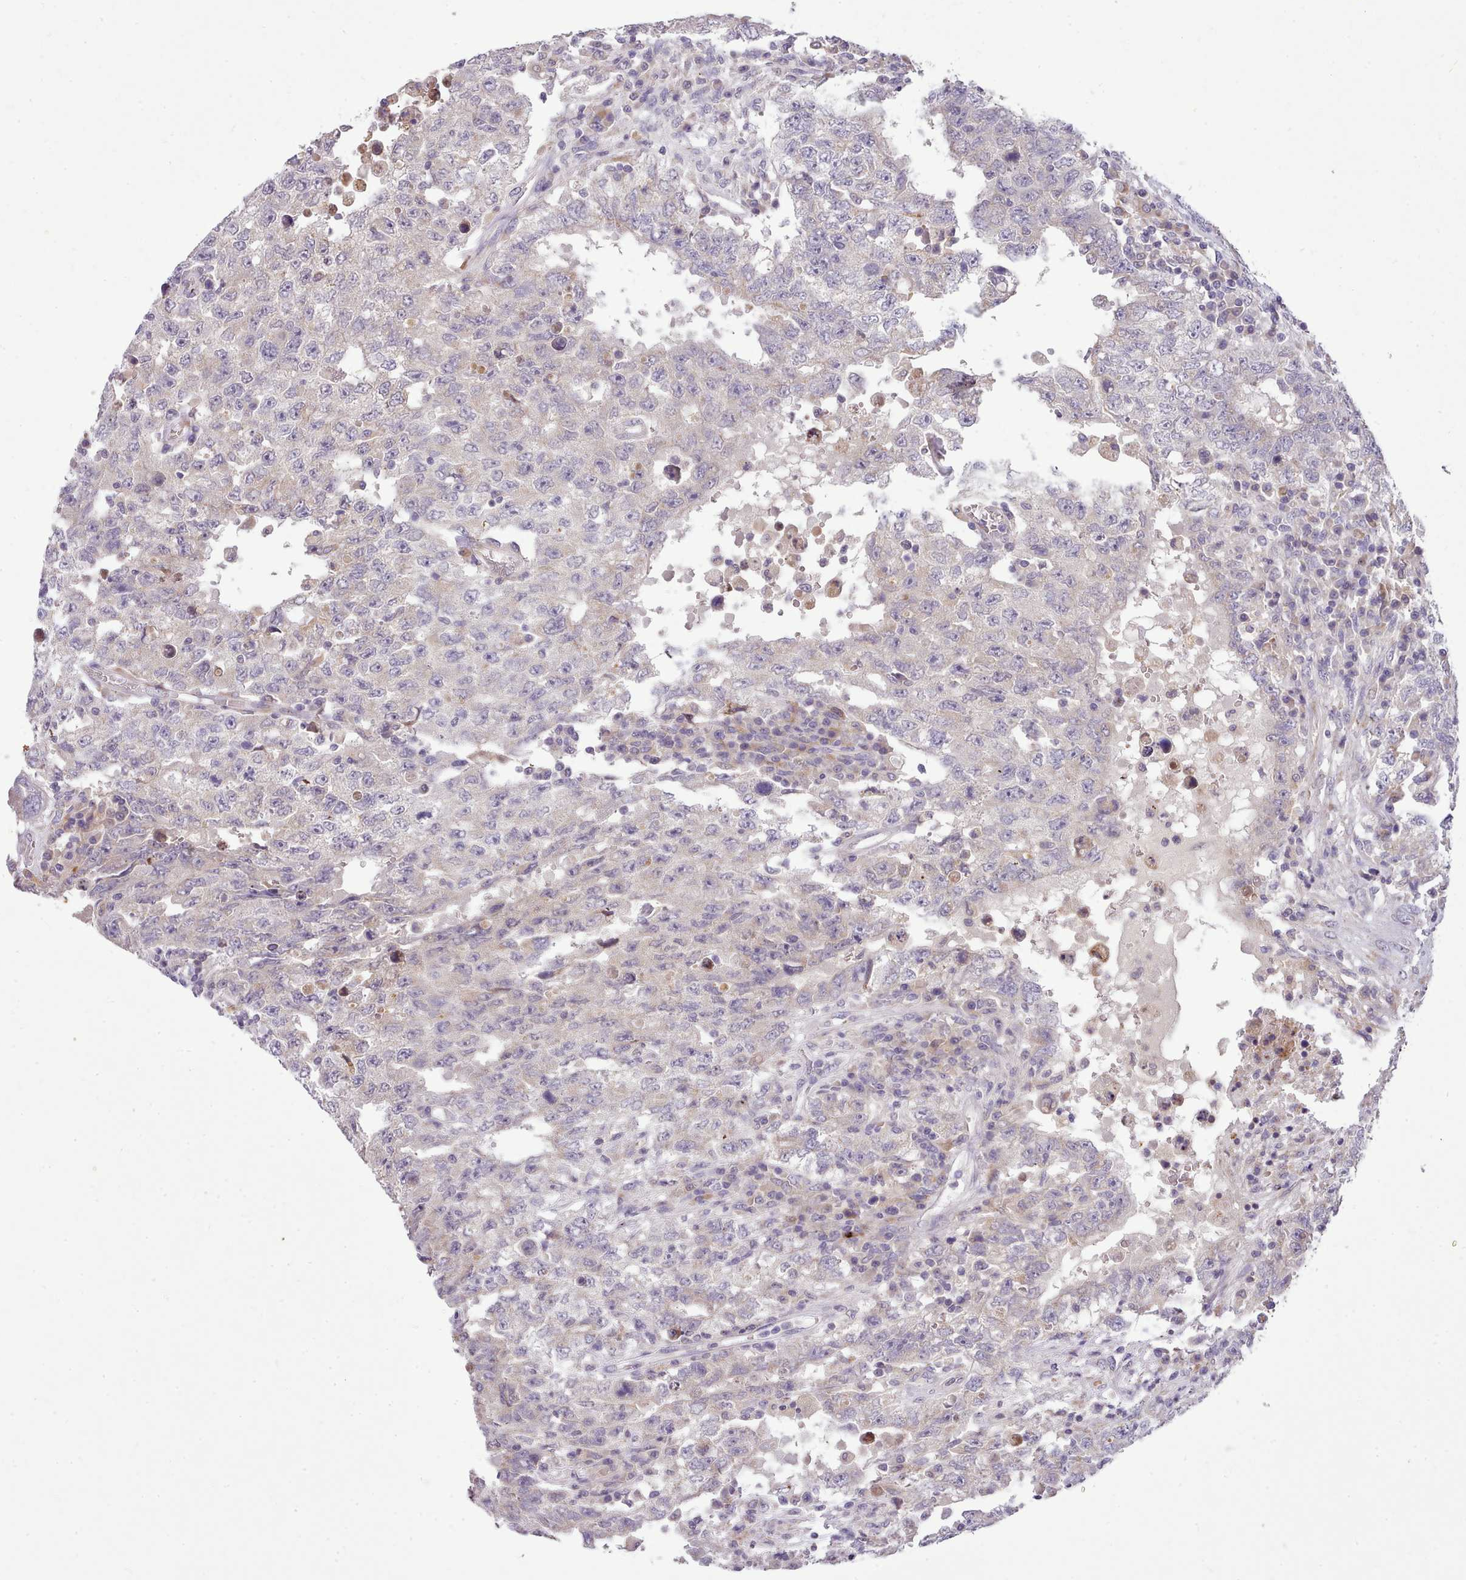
{"staining": {"intensity": "negative", "quantity": "none", "location": "none"}, "tissue": "testis cancer", "cell_type": "Tumor cells", "image_type": "cancer", "snomed": [{"axis": "morphology", "description": "Carcinoma, Embryonal, NOS"}, {"axis": "topography", "description": "Testis"}], "caption": "A high-resolution histopathology image shows immunohistochemistry staining of testis cancer, which shows no significant staining in tumor cells.", "gene": "FAM83E", "patient": {"sex": "male", "age": 26}}